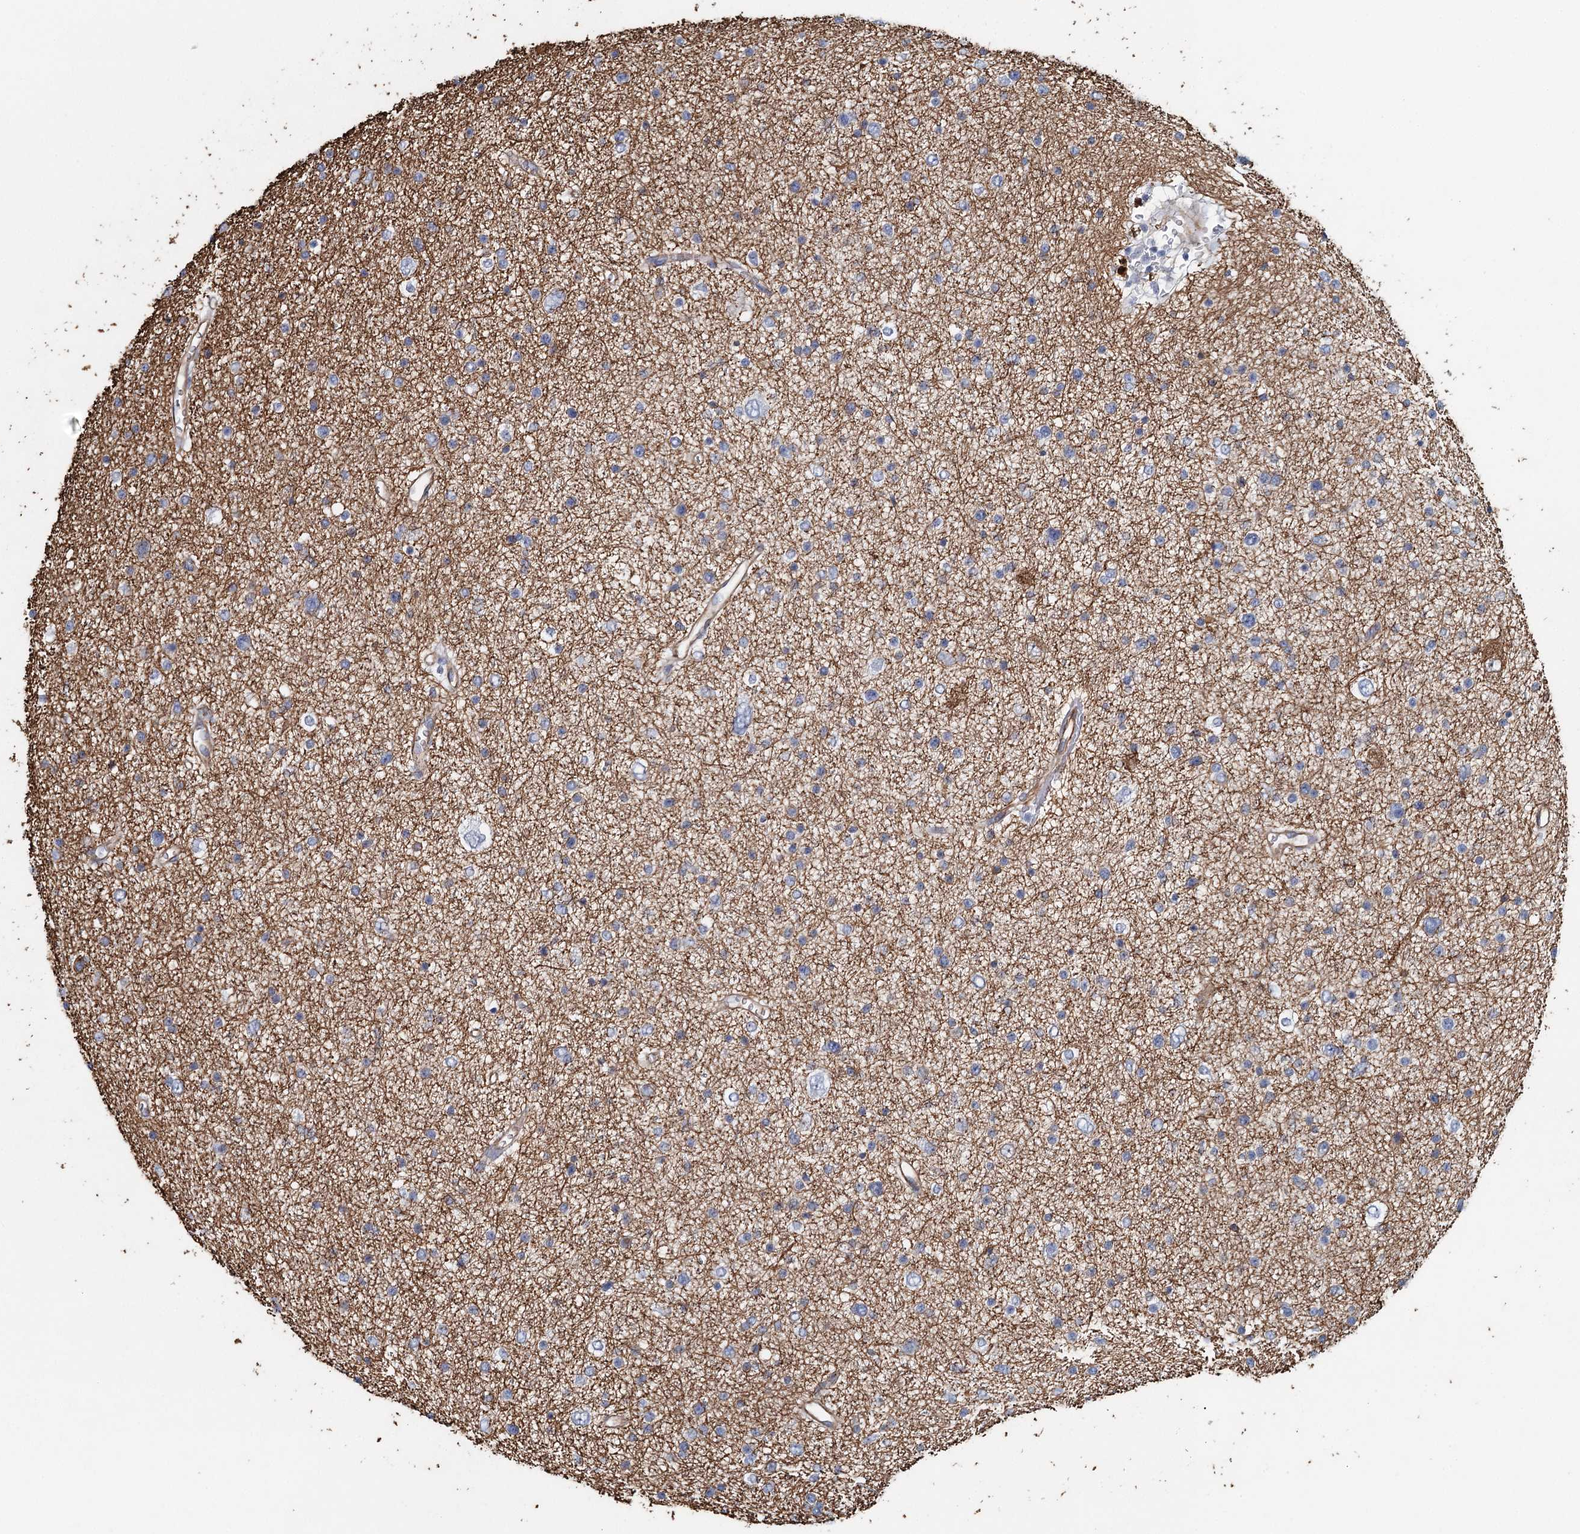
{"staining": {"intensity": "negative", "quantity": "none", "location": "none"}, "tissue": "glioma", "cell_type": "Tumor cells", "image_type": "cancer", "snomed": [{"axis": "morphology", "description": "Glioma, malignant, Low grade"}, {"axis": "topography", "description": "Brain"}], "caption": "Tumor cells show no significant expression in malignant glioma (low-grade).", "gene": "SYNPO", "patient": {"sex": "female", "age": 37}}